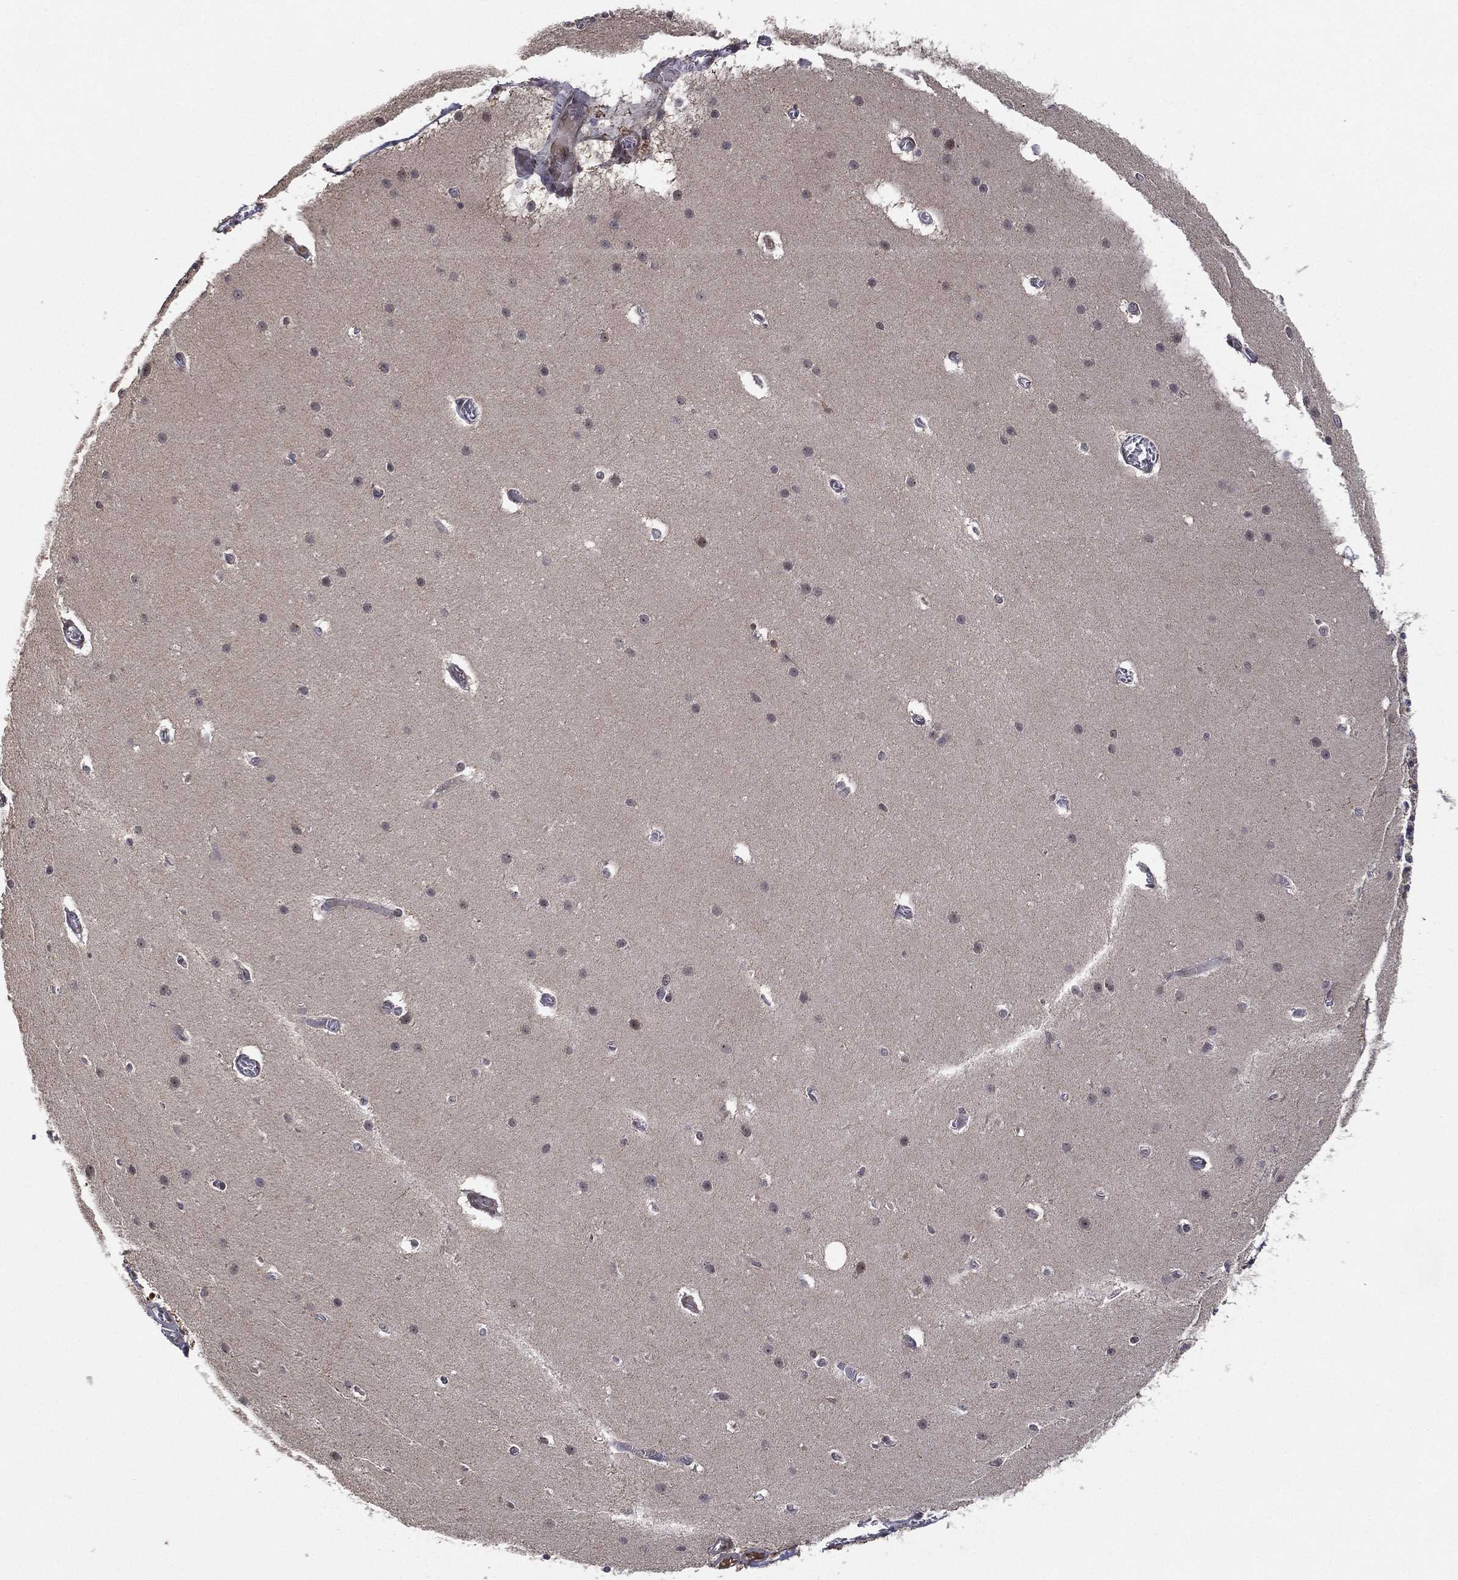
{"staining": {"intensity": "negative", "quantity": "none", "location": "none"}, "tissue": "cerebellum", "cell_type": "Cells in granular layer", "image_type": "normal", "snomed": [{"axis": "morphology", "description": "Normal tissue, NOS"}, {"axis": "topography", "description": "Cerebellum"}], "caption": "Immunohistochemistry of unremarkable cerebellum displays no expression in cells in granular layer.", "gene": "NELFCD", "patient": {"sex": "male", "age": 70}}